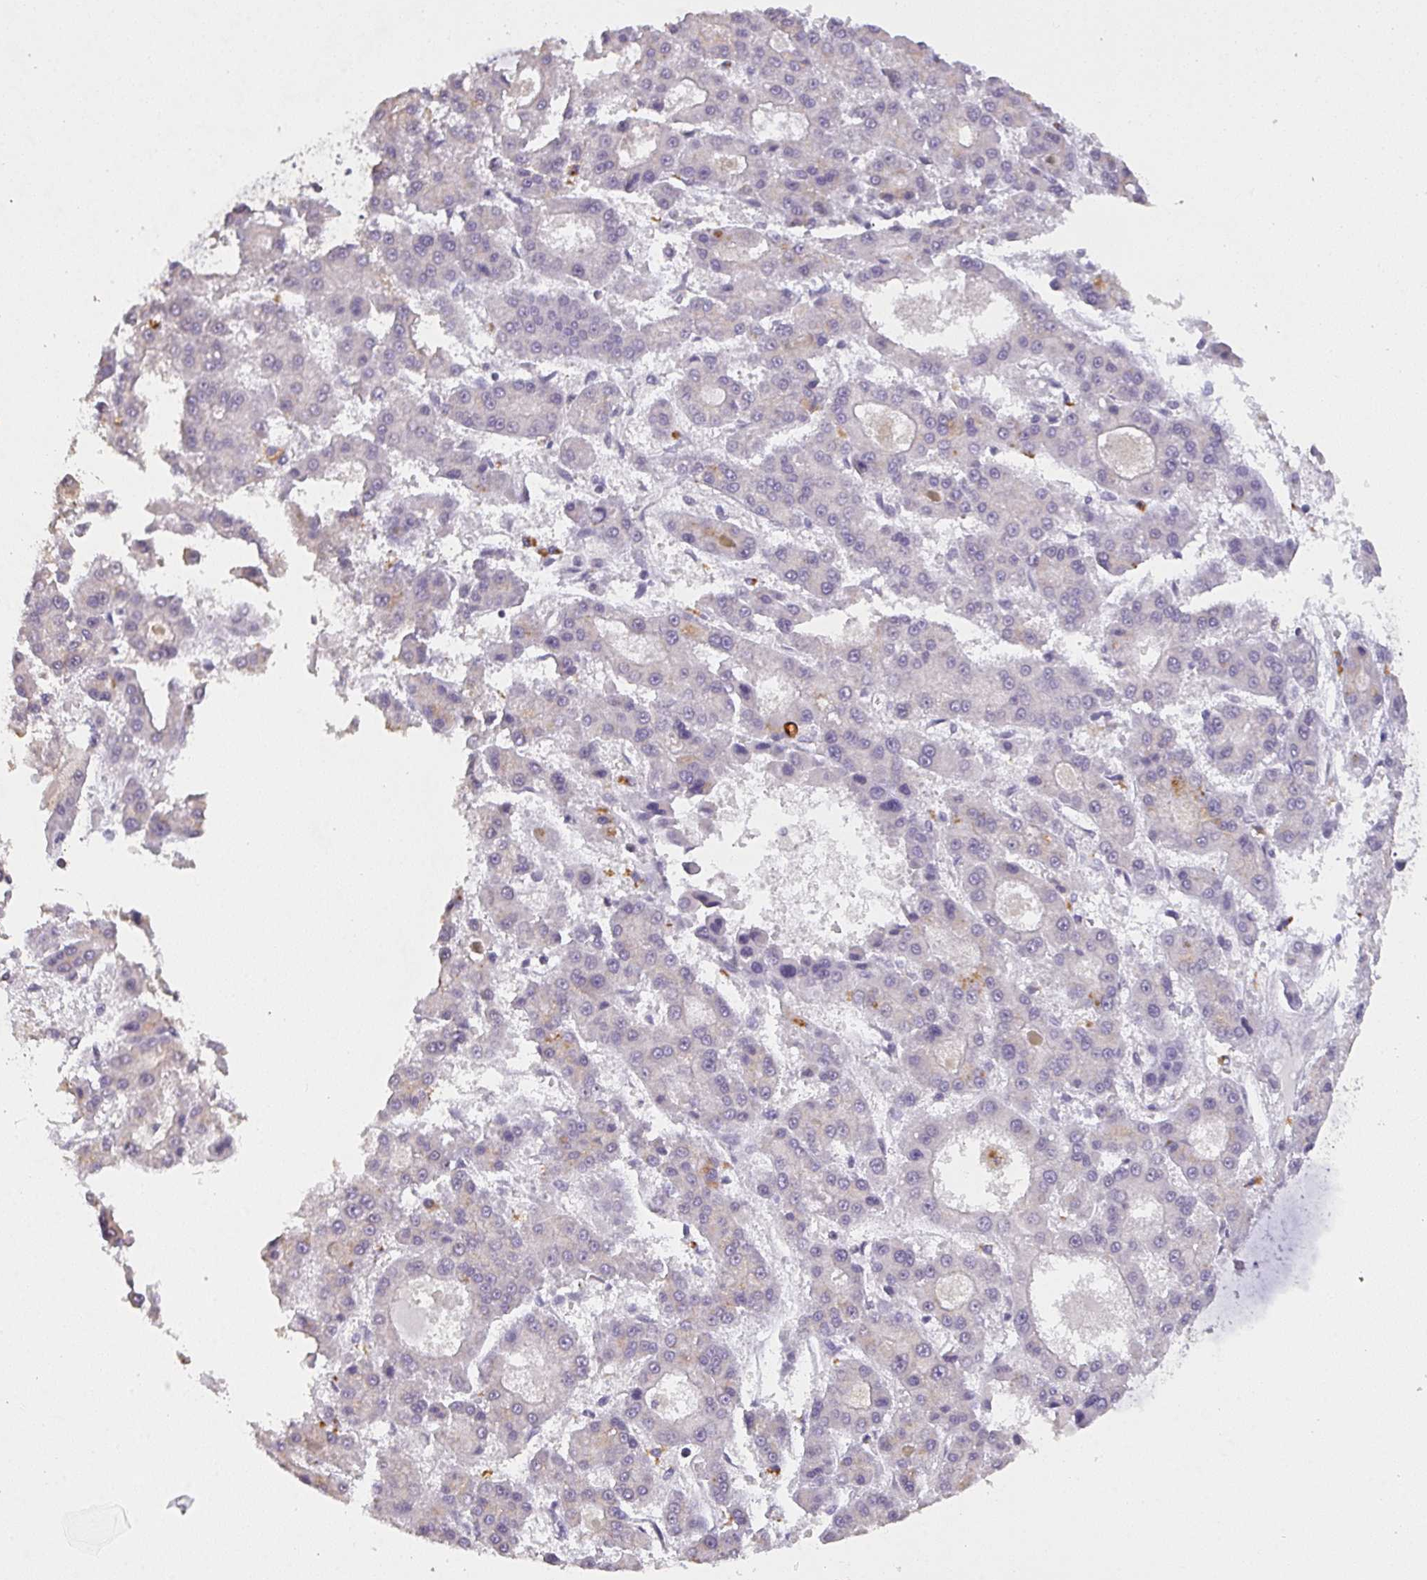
{"staining": {"intensity": "negative", "quantity": "none", "location": "none"}, "tissue": "liver cancer", "cell_type": "Tumor cells", "image_type": "cancer", "snomed": [{"axis": "morphology", "description": "Carcinoma, Hepatocellular, NOS"}, {"axis": "topography", "description": "Liver"}], "caption": "Histopathology image shows no significant protein expression in tumor cells of liver cancer.", "gene": "TMEM219", "patient": {"sex": "male", "age": 70}}